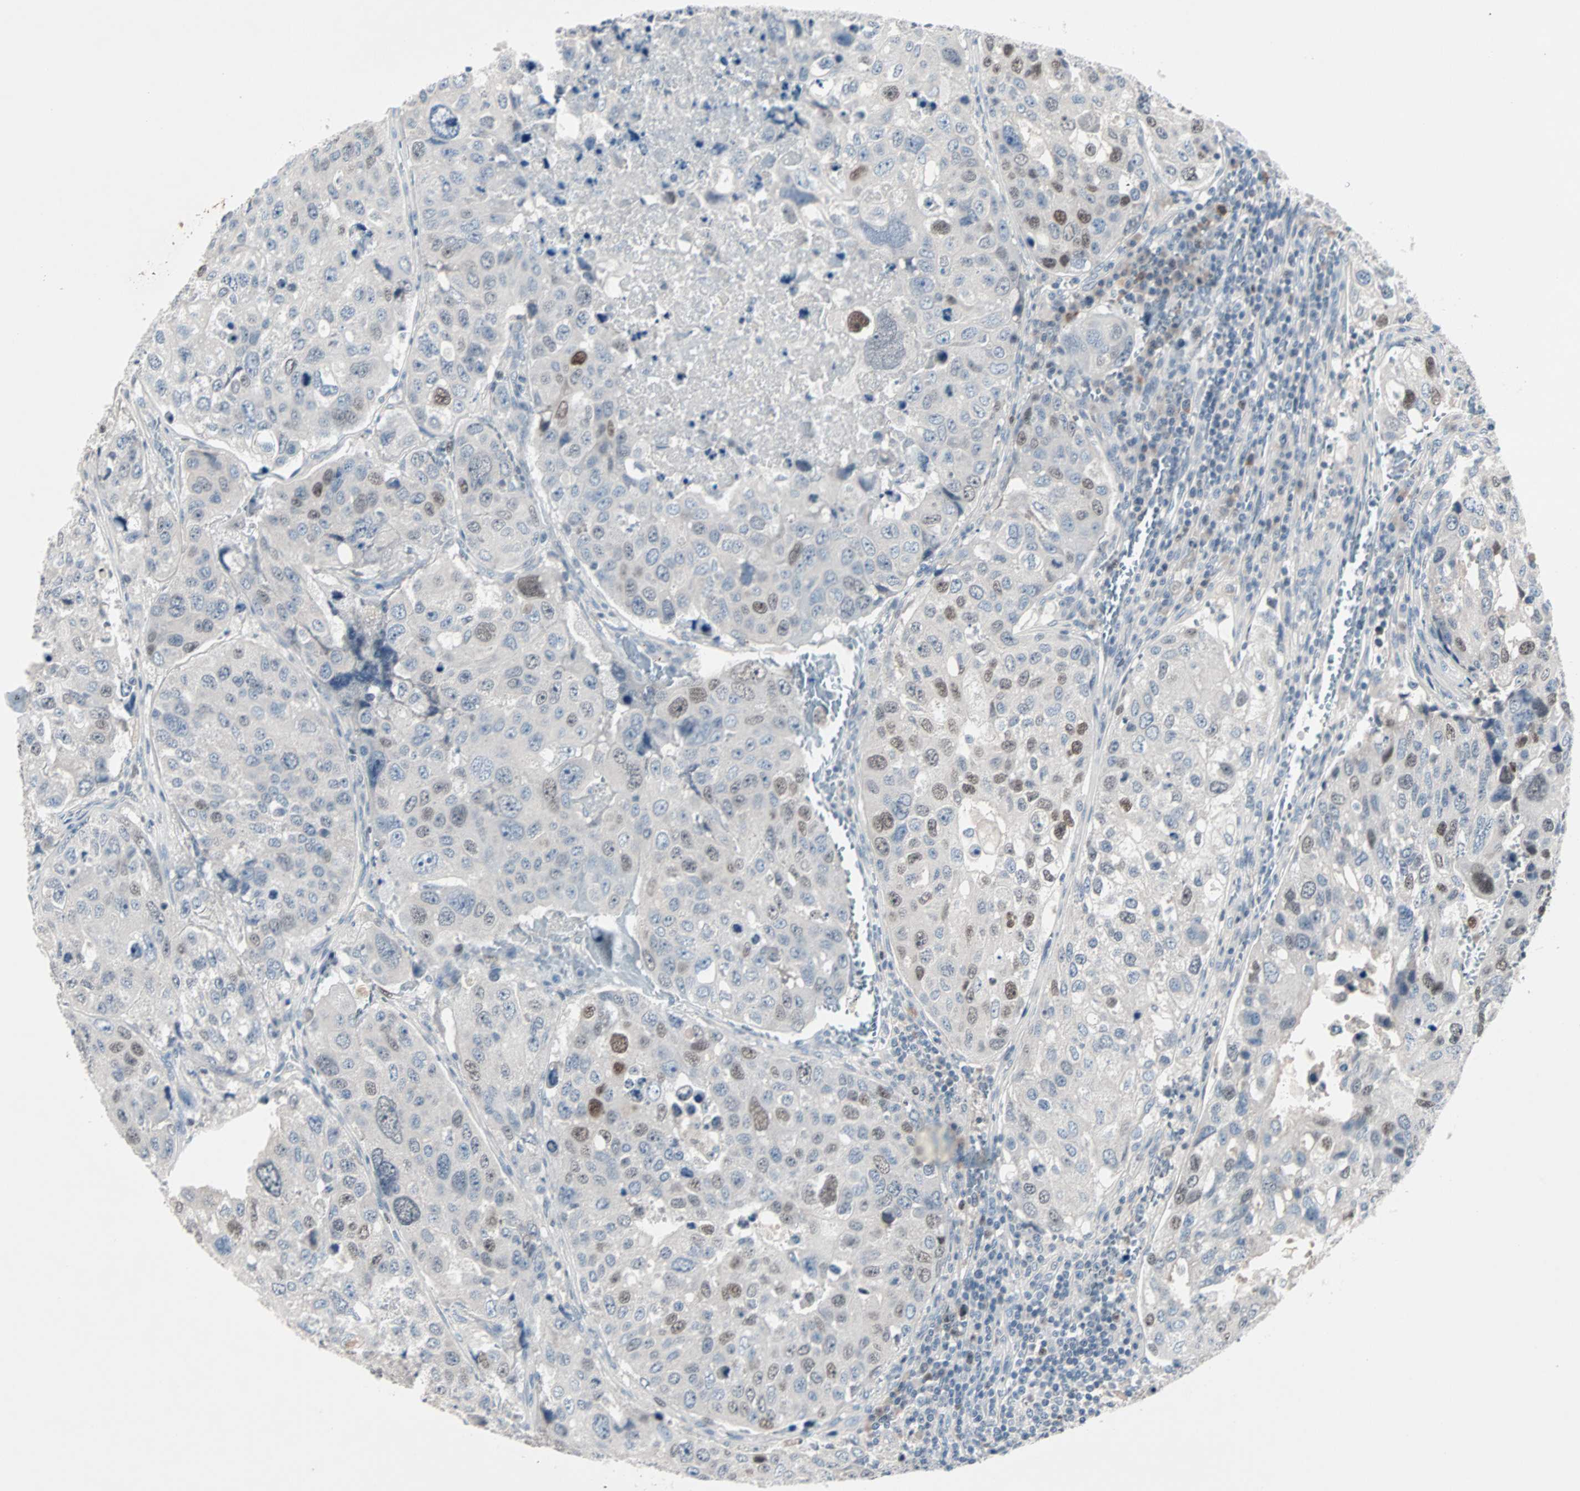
{"staining": {"intensity": "moderate", "quantity": "<25%", "location": "nuclear"}, "tissue": "urothelial cancer", "cell_type": "Tumor cells", "image_type": "cancer", "snomed": [{"axis": "morphology", "description": "Urothelial carcinoma, High grade"}, {"axis": "topography", "description": "Lymph node"}, {"axis": "topography", "description": "Urinary bladder"}], "caption": "DAB immunohistochemical staining of urothelial cancer exhibits moderate nuclear protein expression in approximately <25% of tumor cells. (IHC, brightfield microscopy, high magnification).", "gene": "CCNE2", "patient": {"sex": "male", "age": 51}}